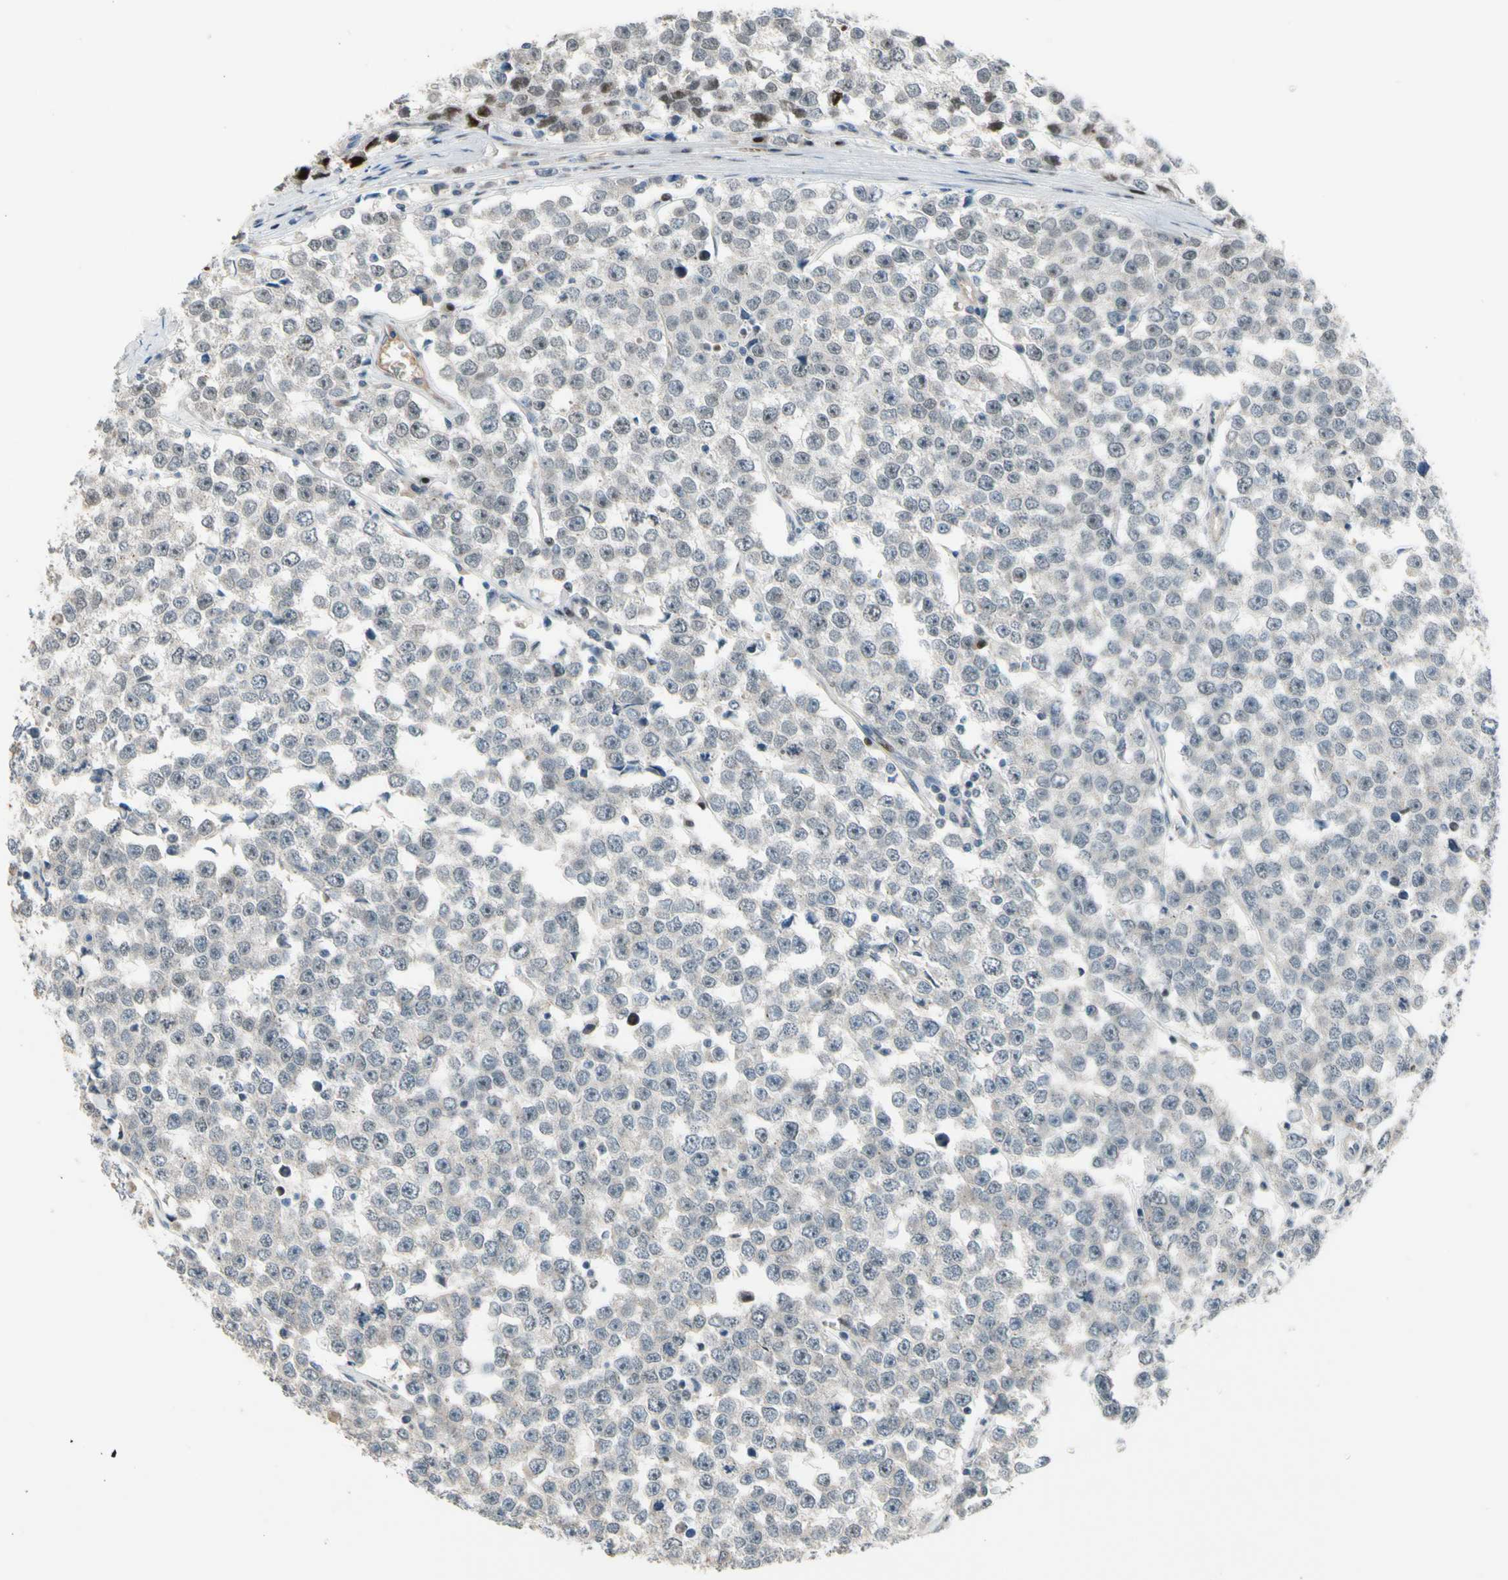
{"staining": {"intensity": "negative", "quantity": "none", "location": "none"}, "tissue": "testis cancer", "cell_type": "Tumor cells", "image_type": "cancer", "snomed": [{"axis": "morphology", "description": "Seminoma, NOS"}, {"axis": "morphology", "description": "Carcinoma, Embryonal, NOS"}, {"axis": "topography", "description": "Testis"}], "caption": "Immunohistochemical staining of human testis cancer (embryonal carcinoma) reveals no significant positivity in tumor cells. (Stains: DAB (3,3'-diaminobenzidine) immunohistochemistry with hematoxylin counter stain, Microscopy: brightfield microscopy at high magnification).", "gene": "ZNF184", "patient": {"sex": "male", "age": 52}}